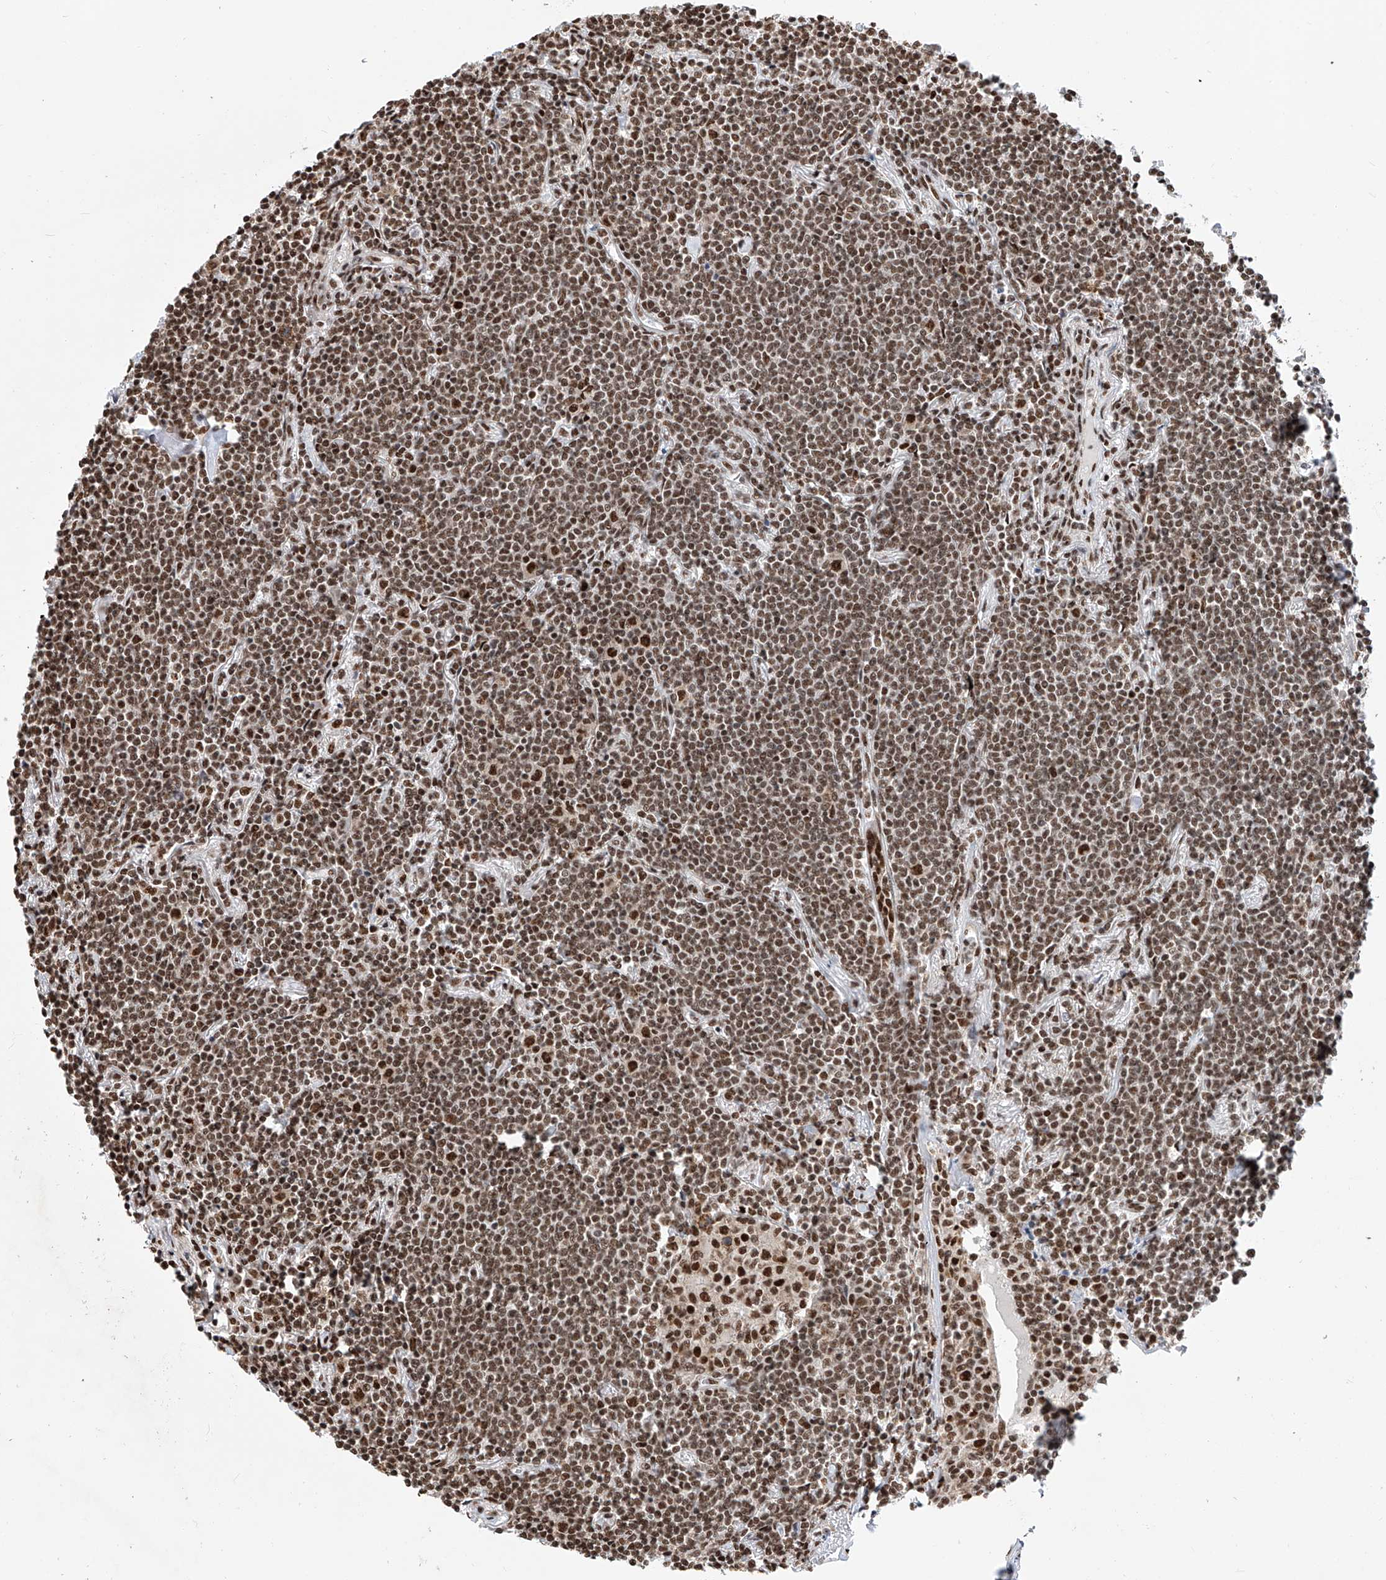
{"staining": {"intensity": "moderate", "quantity": ">75%", "location": "nuclear"}, "tissue": "lymphoma", "cell_type": "Tumor cells", "image_type": "cancer", "snomed": [{"axis": "morphology", "description": "Malignant lymphoma, non-Hodgkin's type, Low grade"}, {"axis": "topography", "description": "Lung"}], "caption": "Protein expression by immunohistochemistry (IHC) shows moderate nuclear positivity in about >75% of tumor cells in lymphoma.", "gene": "SRSF6", "patient": {"sex": "female", "age": 71}}